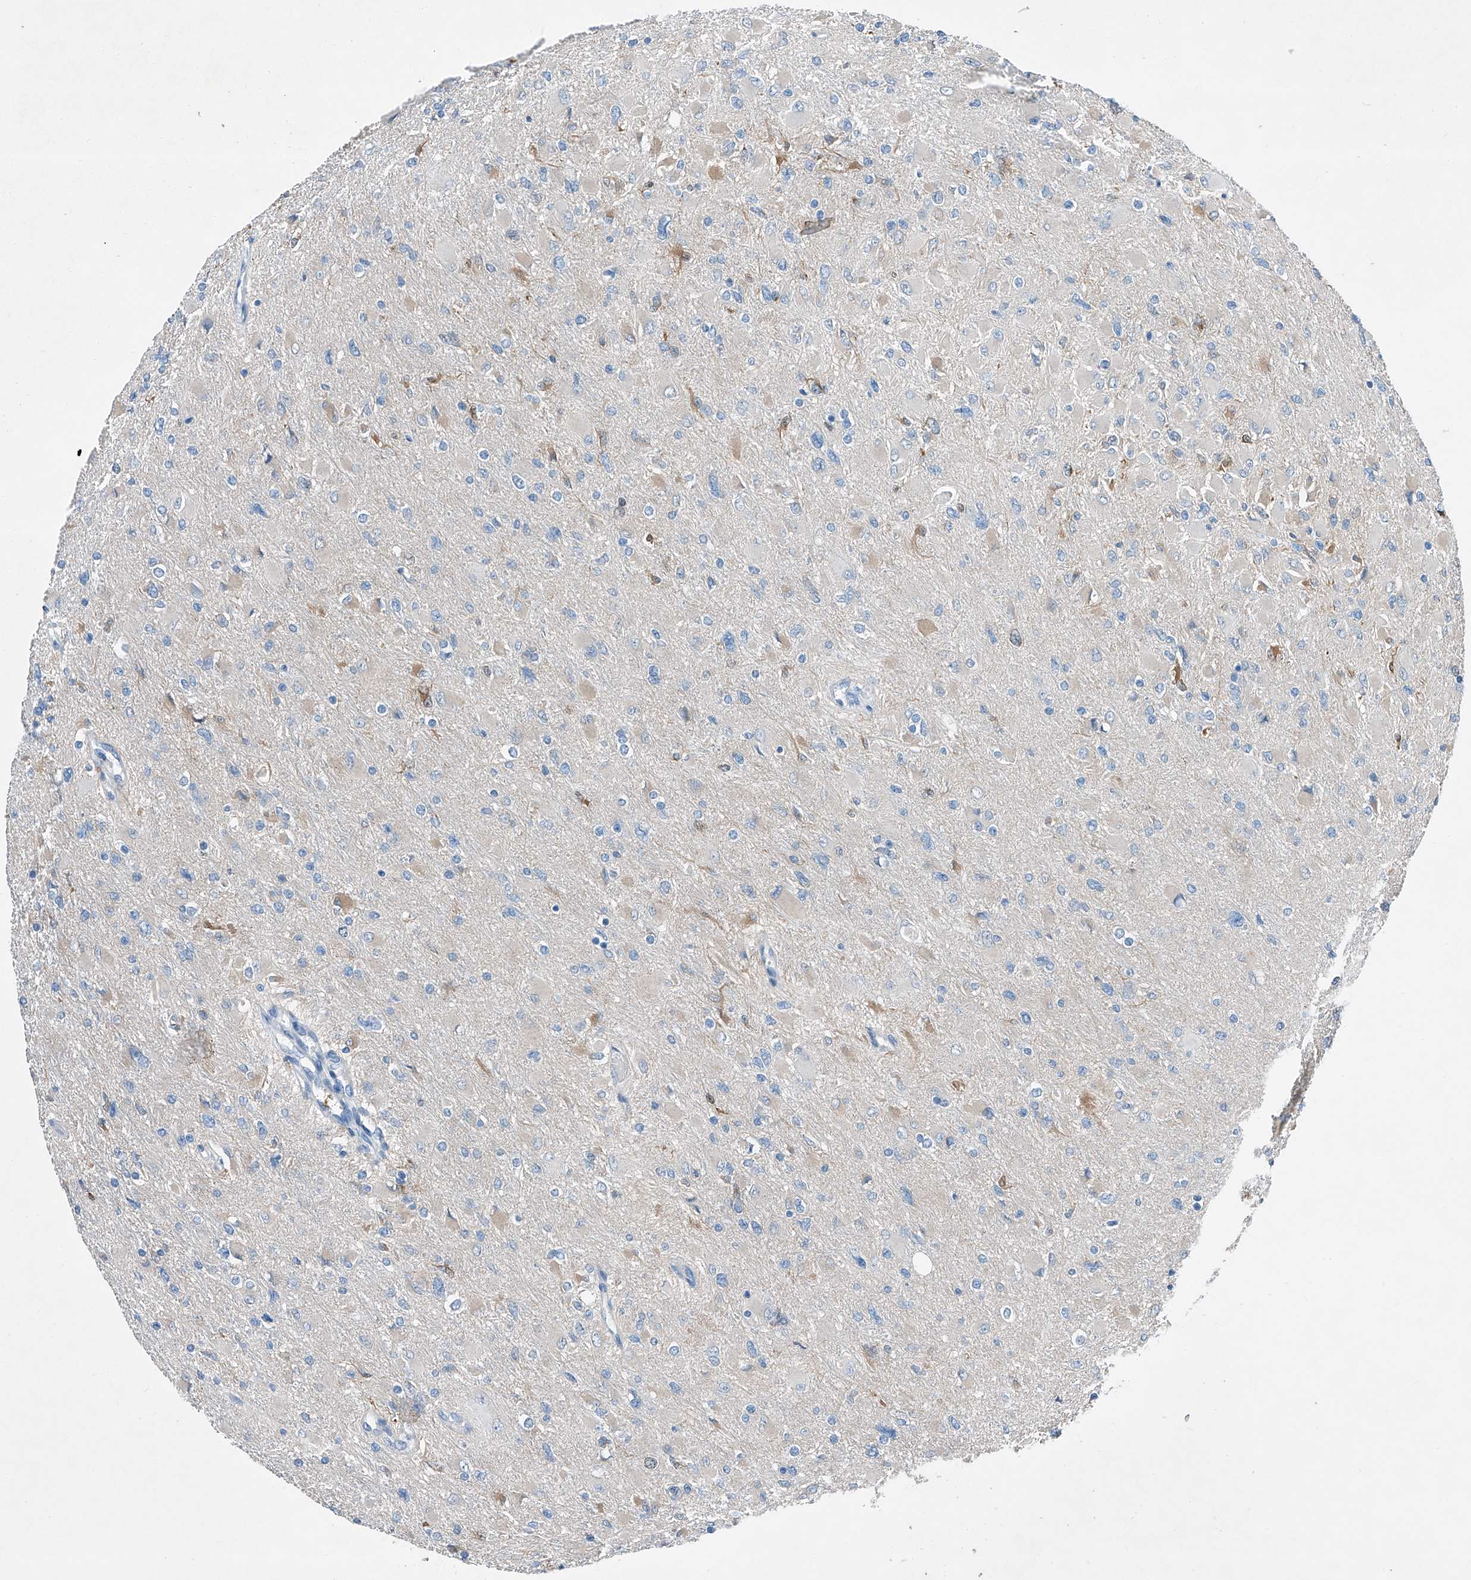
{"staining": {"intensity": "negative", "quantity": "none", "location": "none"}, "tissue": "glioma", "cell_type": "Tumor cells", "image_type": "cancer", "snomed": [{"axis": "morphology", "description": "Glioma, malignant, High grade"}, {"axis": "topography", "description": "Cerebral cortex"}], "caption": "Protein analysis of malignant high-grade glioma reveals no significant positivity in tumor cells. (Immunohistochemistry, brightfield microscopy, high magnification).", "gene": "MDGA1", "patient": {"sex": "female", "age": 36}}